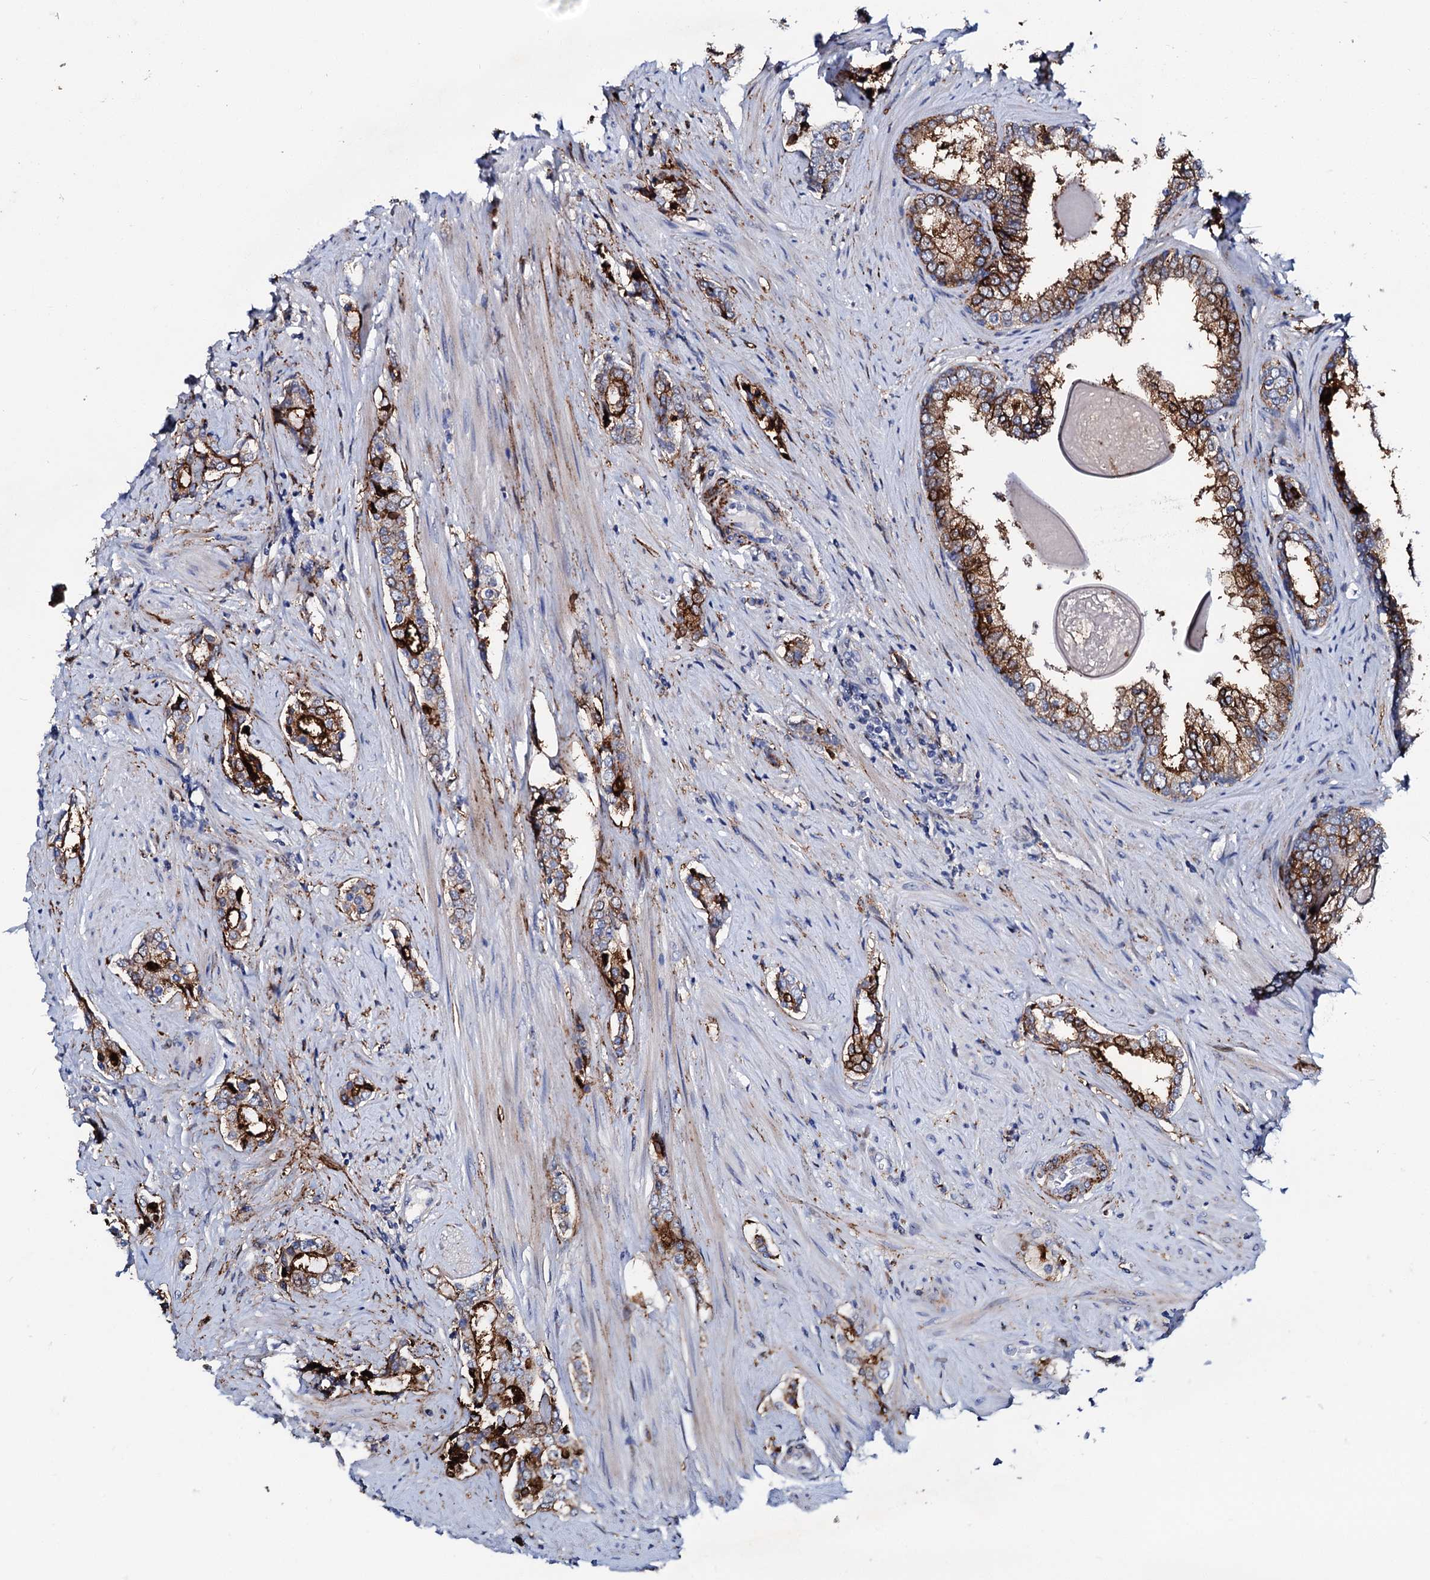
{"staining": {"intensity": "strong", "quantity": "25%-75%", "location": "cytoplasmic/membranous"}, "tissue": "prostate cancer", "cell_type": "Tumor cells", "image_type": "cancer", "snomed": [{"axis": "morphology", "description": "Adenocarcinoma, High grade"}, {"axis": "topography", "description": "Prostate"}], "caption": "Protein staining exhibits strong cytoplasmic/membranous staining in approximately 25%-75% of tumor cells in prostate cancer.", "gene": "MED13L", "patient": {"sex": "male", "age": 63}}